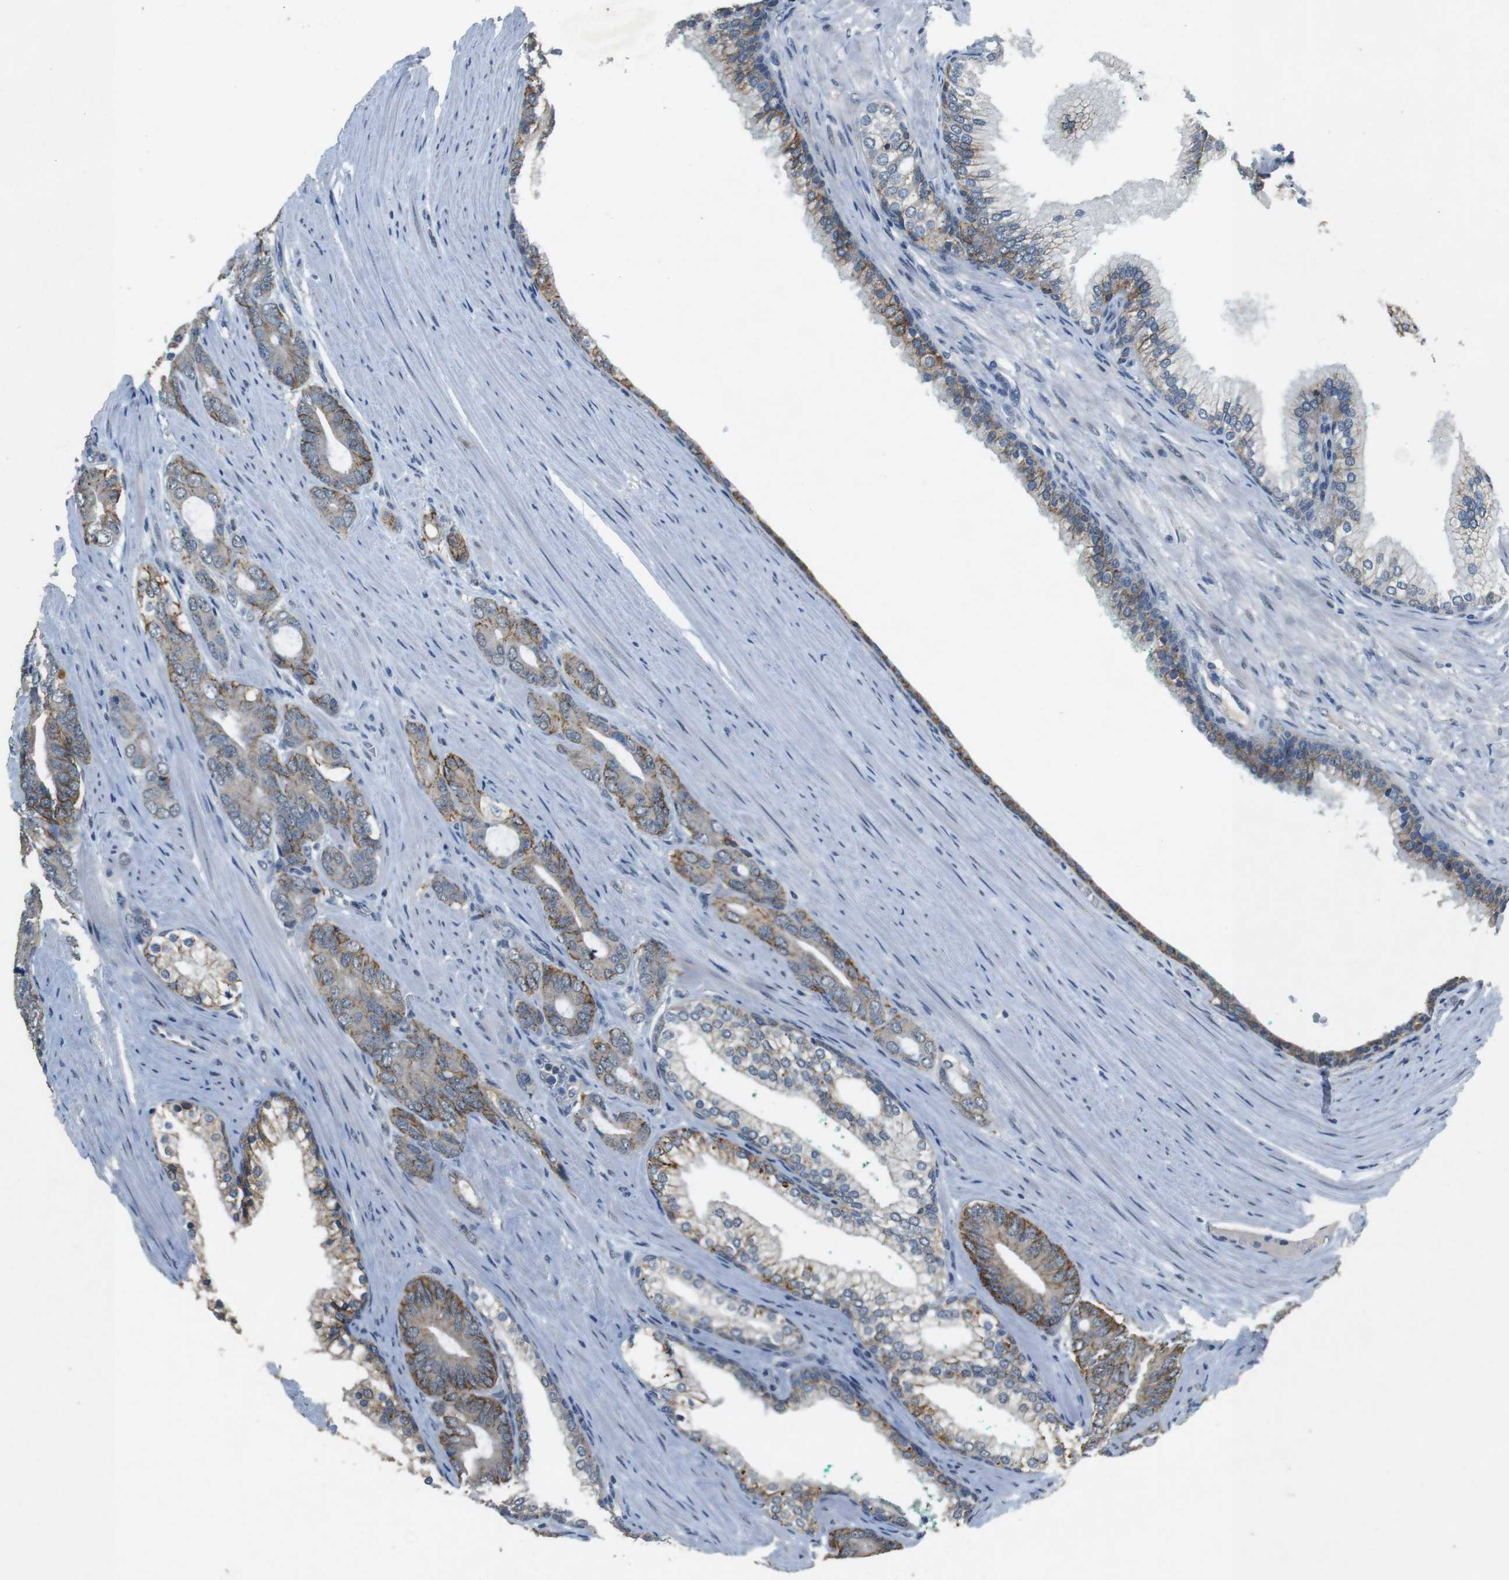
{"staining": {"intensity": "weak", "quantity": ">75%", "location": "cytoplasmic/membranous"}, "tissue": "prostate cancer", "cell_type": "Tumor cells", "image_type": "cancer", "snomed": [{"axis": "morphology", "description": "Adenocarcinoma, Low grade"}, {"axis": "topography", "description": "Prostate"}], "caption": "Prostate cancer was stained to show a protein in brown. There is low levels of weak cytoplasmic/membranous positivity in about >75% of tumor cells. Immunohistochemistry stains the protein of interest in brown and the nuclei are stained blue.", "gene": "CLDN7", "patient": {"sex": "male", "age": 63}}